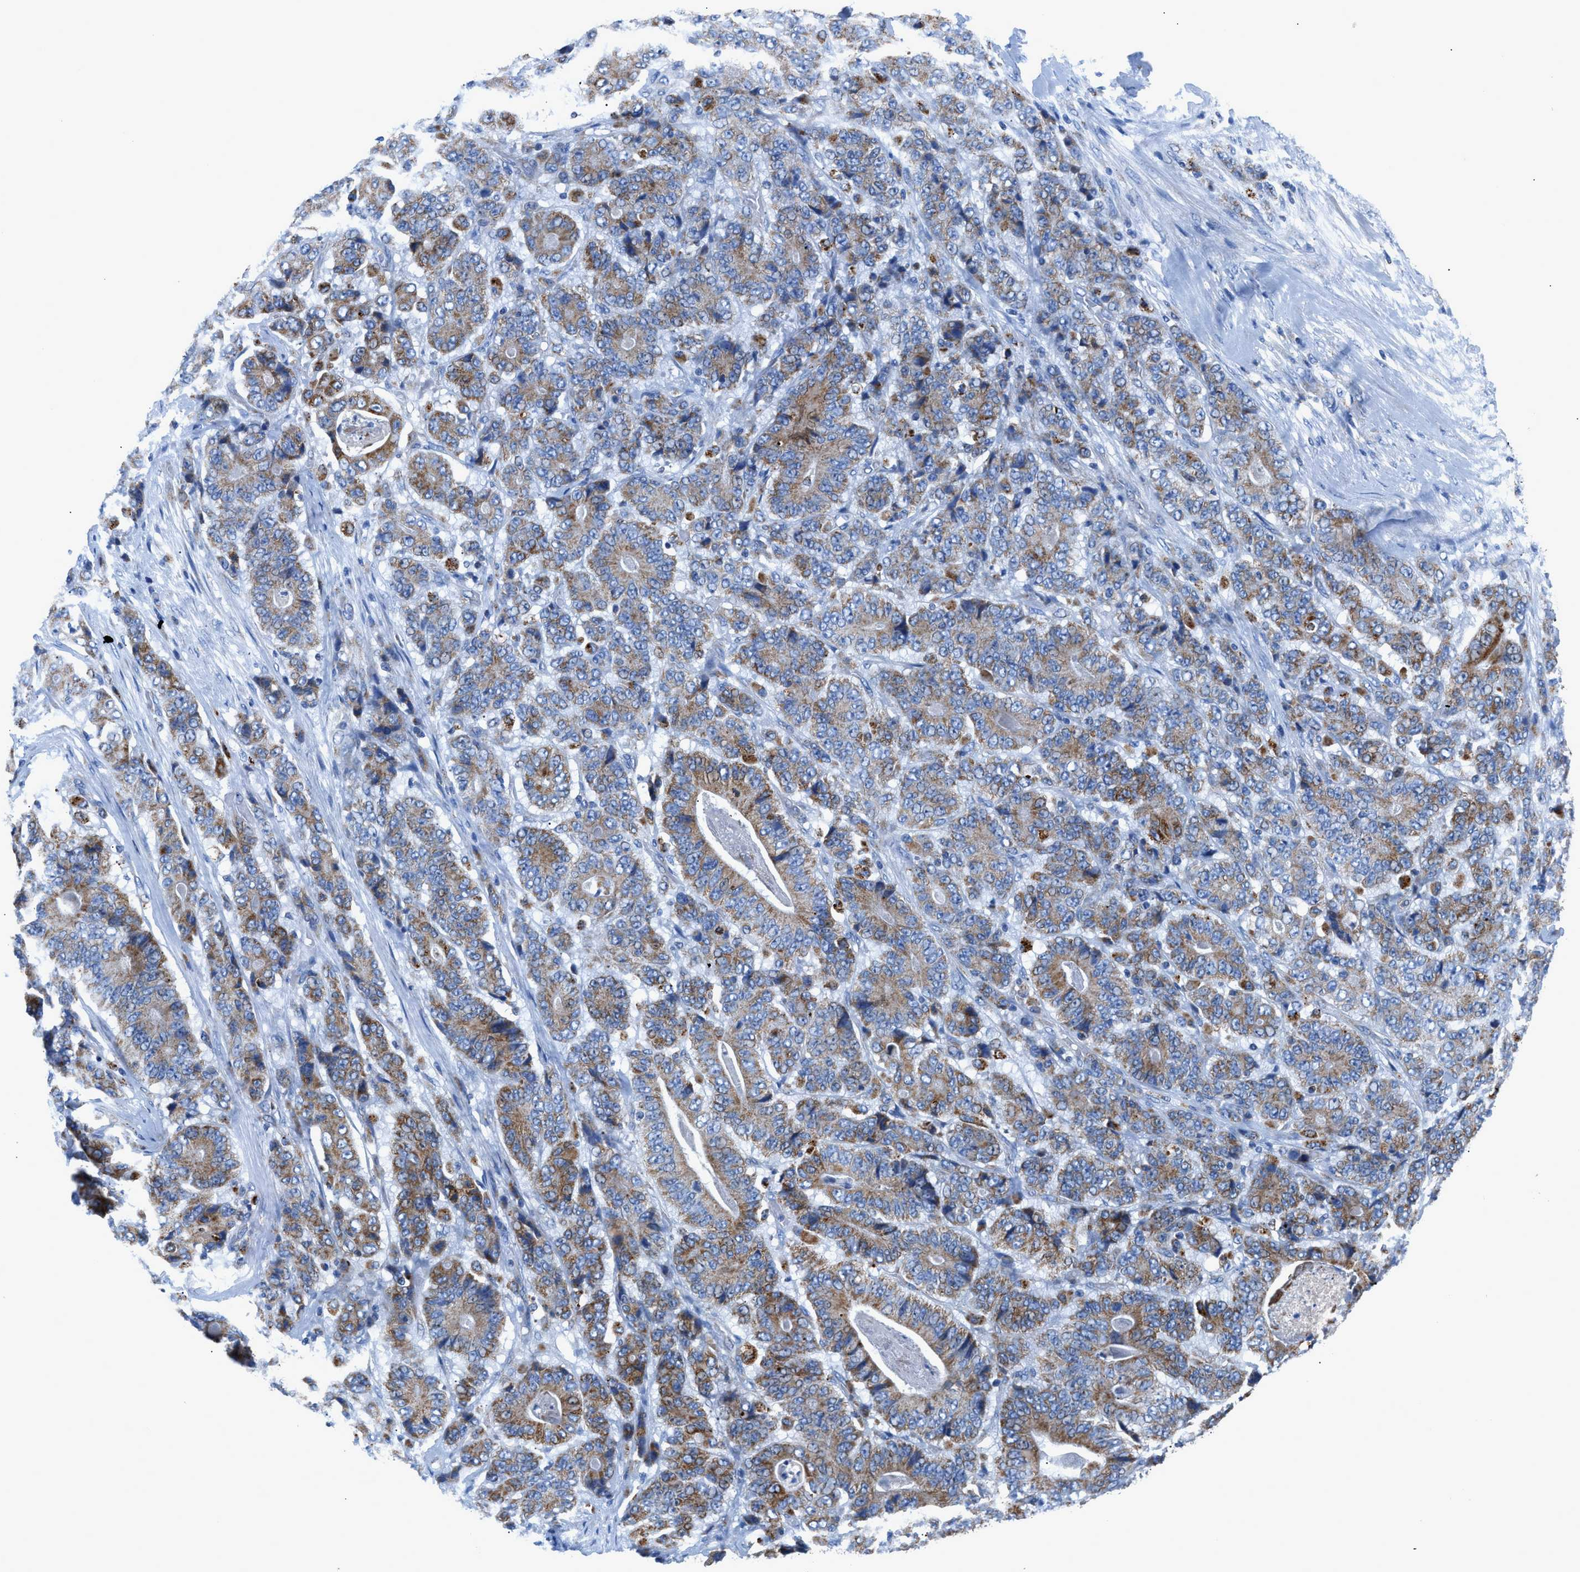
{"staining": {"intensity": "moderate", "quantity": ">75%", "location": "cytoplasmic/membranous"}, "tissue": "stomach cancer", "cell_type": "Tumor cells", "image_type": "cancer", "snomed": [{"axis": "morphology", "description": "Adenocarcinoma, NOS"}, {"axis": "topography", "description": "Stomach"}], "caption": "Stomach cancer (adenocarcinoma) tissue exhibits moderate cytoplasmic/membranous expression in approximately >75% of tumor cells, visualized by immunohistochemistry.", "gene": "ZDHHC3", "patient": {"sex": "female", "age": 73}}